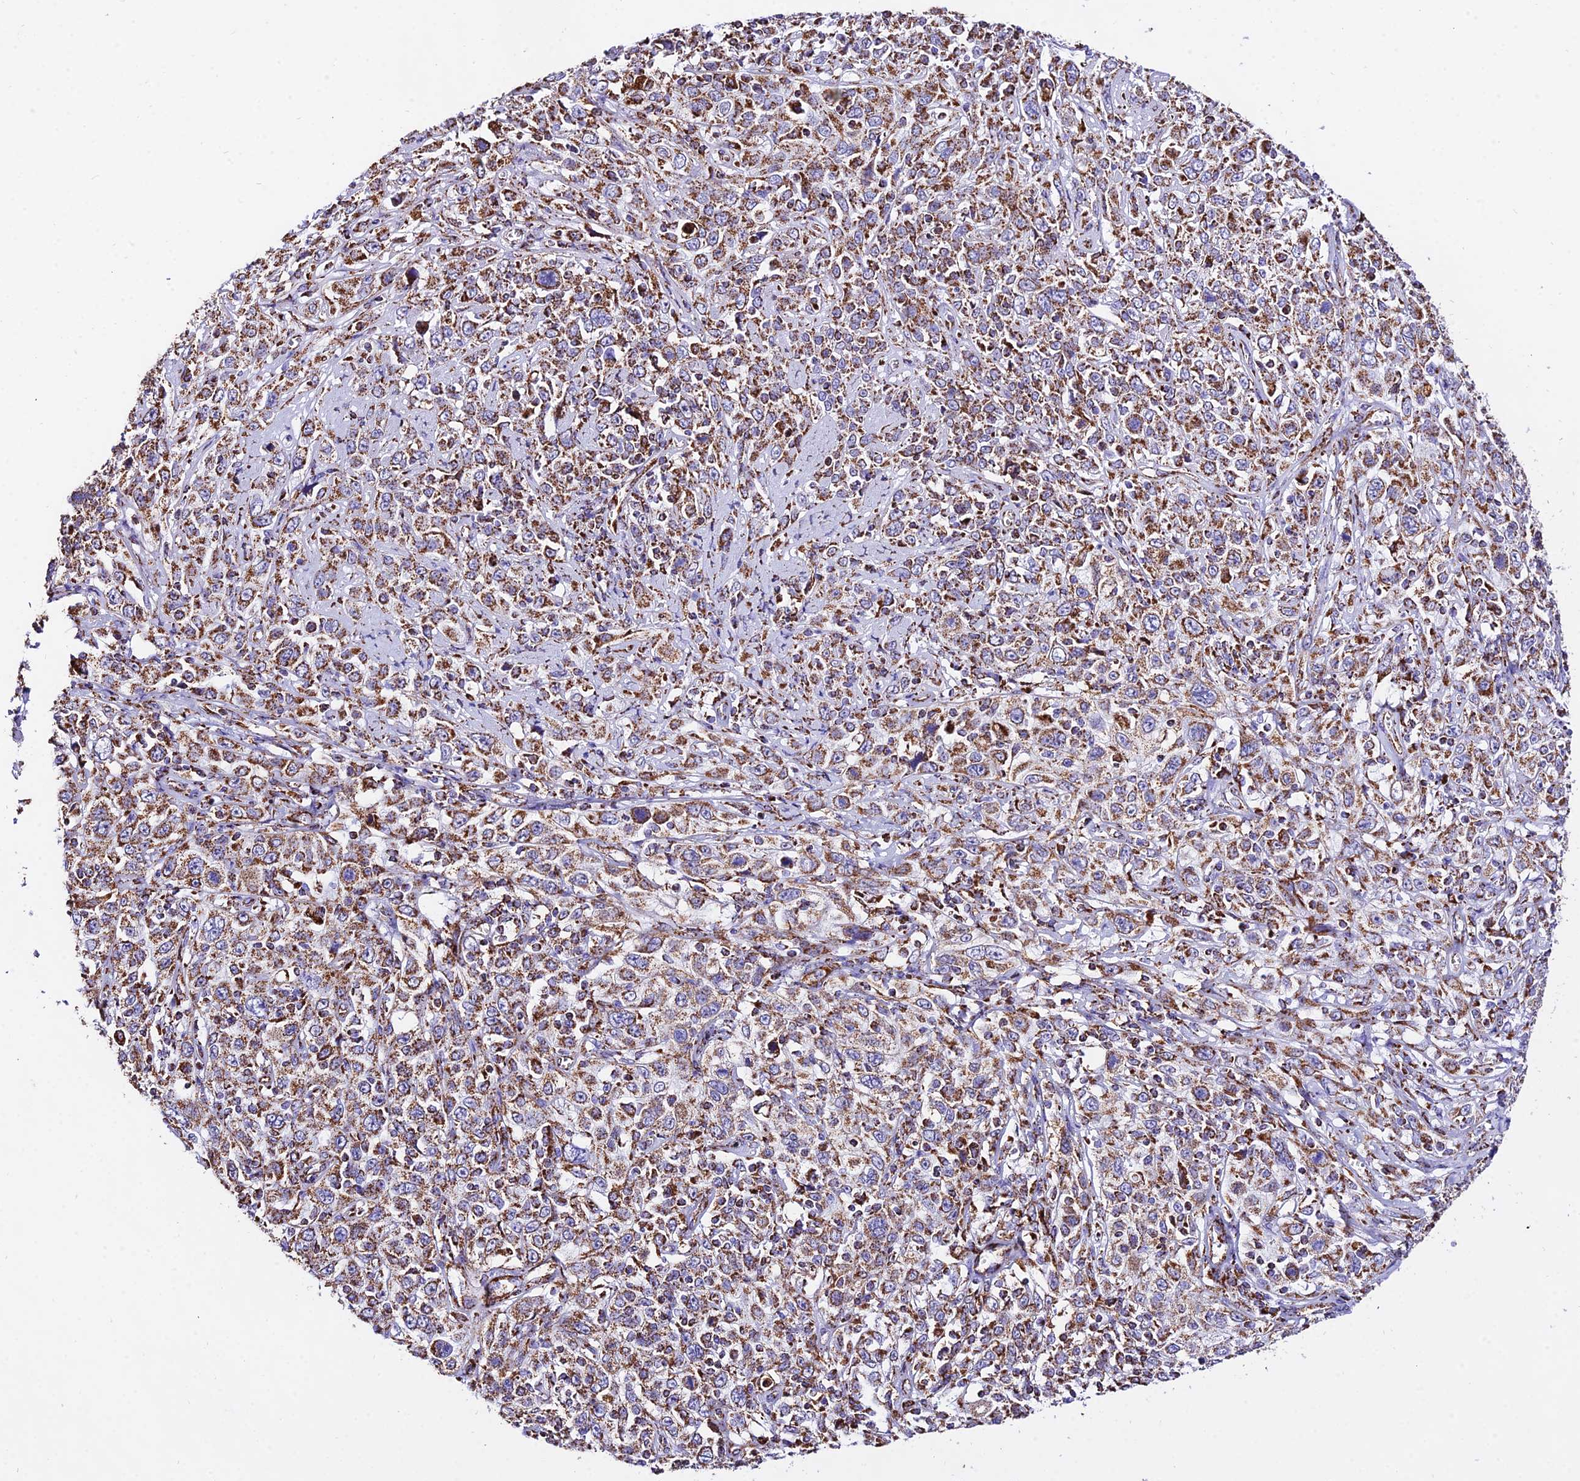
{"staining": {"intensity": "moderate", "quantity": ">75%", "location": "cytoplasmic/membranous"}, "tissue": "cervical cancer", "cell_type": "Tumor cells", "image_type": "cancer", "snomed": [{"axis": "morphology", "description": "Squamous cell carcinoma, NOS"}, {"axis": "topography", "description": "Cervix"}], "caption": "Immunohistochemistry (IHC) image of cervical cancer (squamous cell carcinoma) stained for a protein (brown), which displays medium levels of moderate cytoplasmic/membranous positivity in about >75% of tumor cells.", "gene": "ATP5PD", "patient": {"sex": "female", "age": 46}}